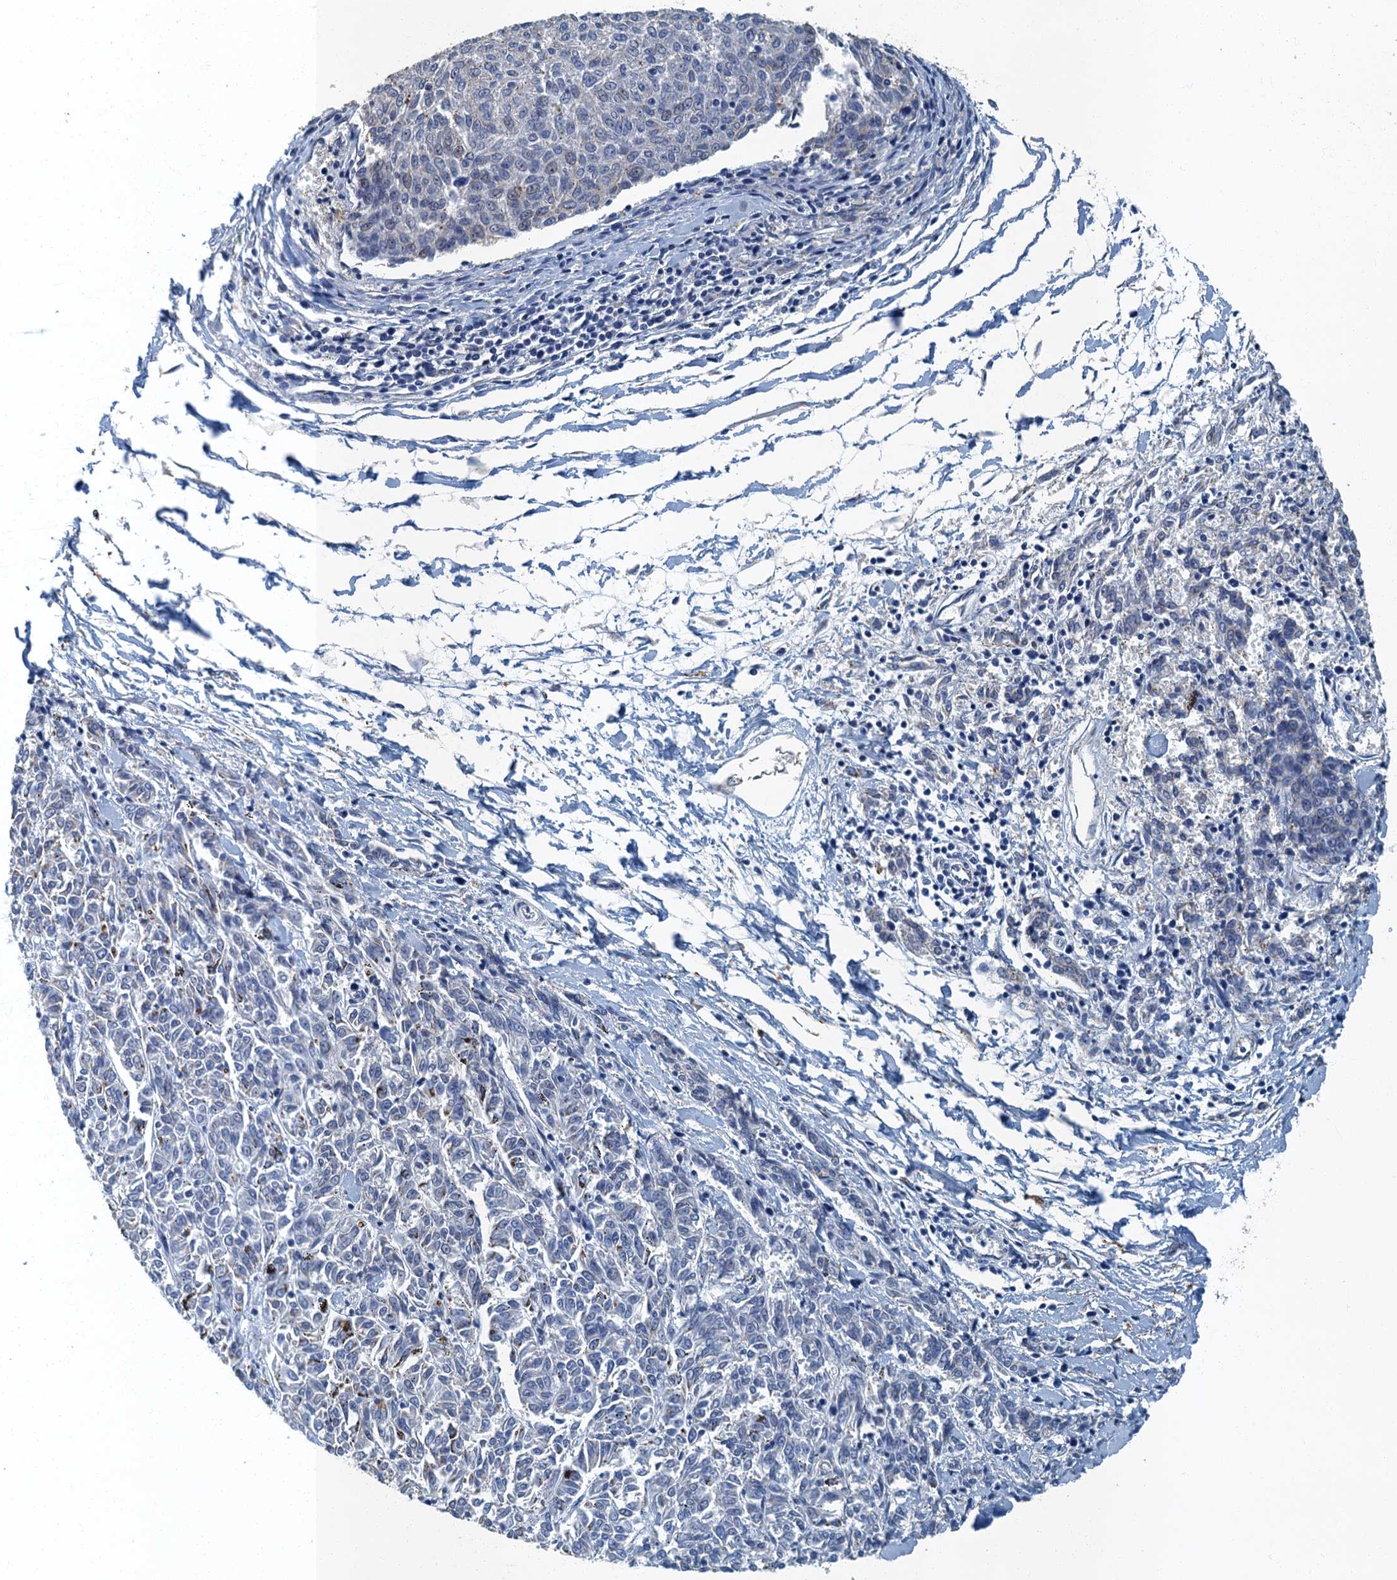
{"staining": {"intensity": "negative", "quantity": "none", "location": "none"}, "tissue": "melanoma", "cell_type": "Tumor cells", "image_type": "cancer", "snomed": [{"axis": "morphology", "description": "Malignant melanoma, NOS"}, {"axis": "topography", "description": "Skin"}], "caption": "Tumor cells are negative for brown protein staining in melanoma.", "gene": "GADL1", "patient": {"sex": "female", "age": 72}}